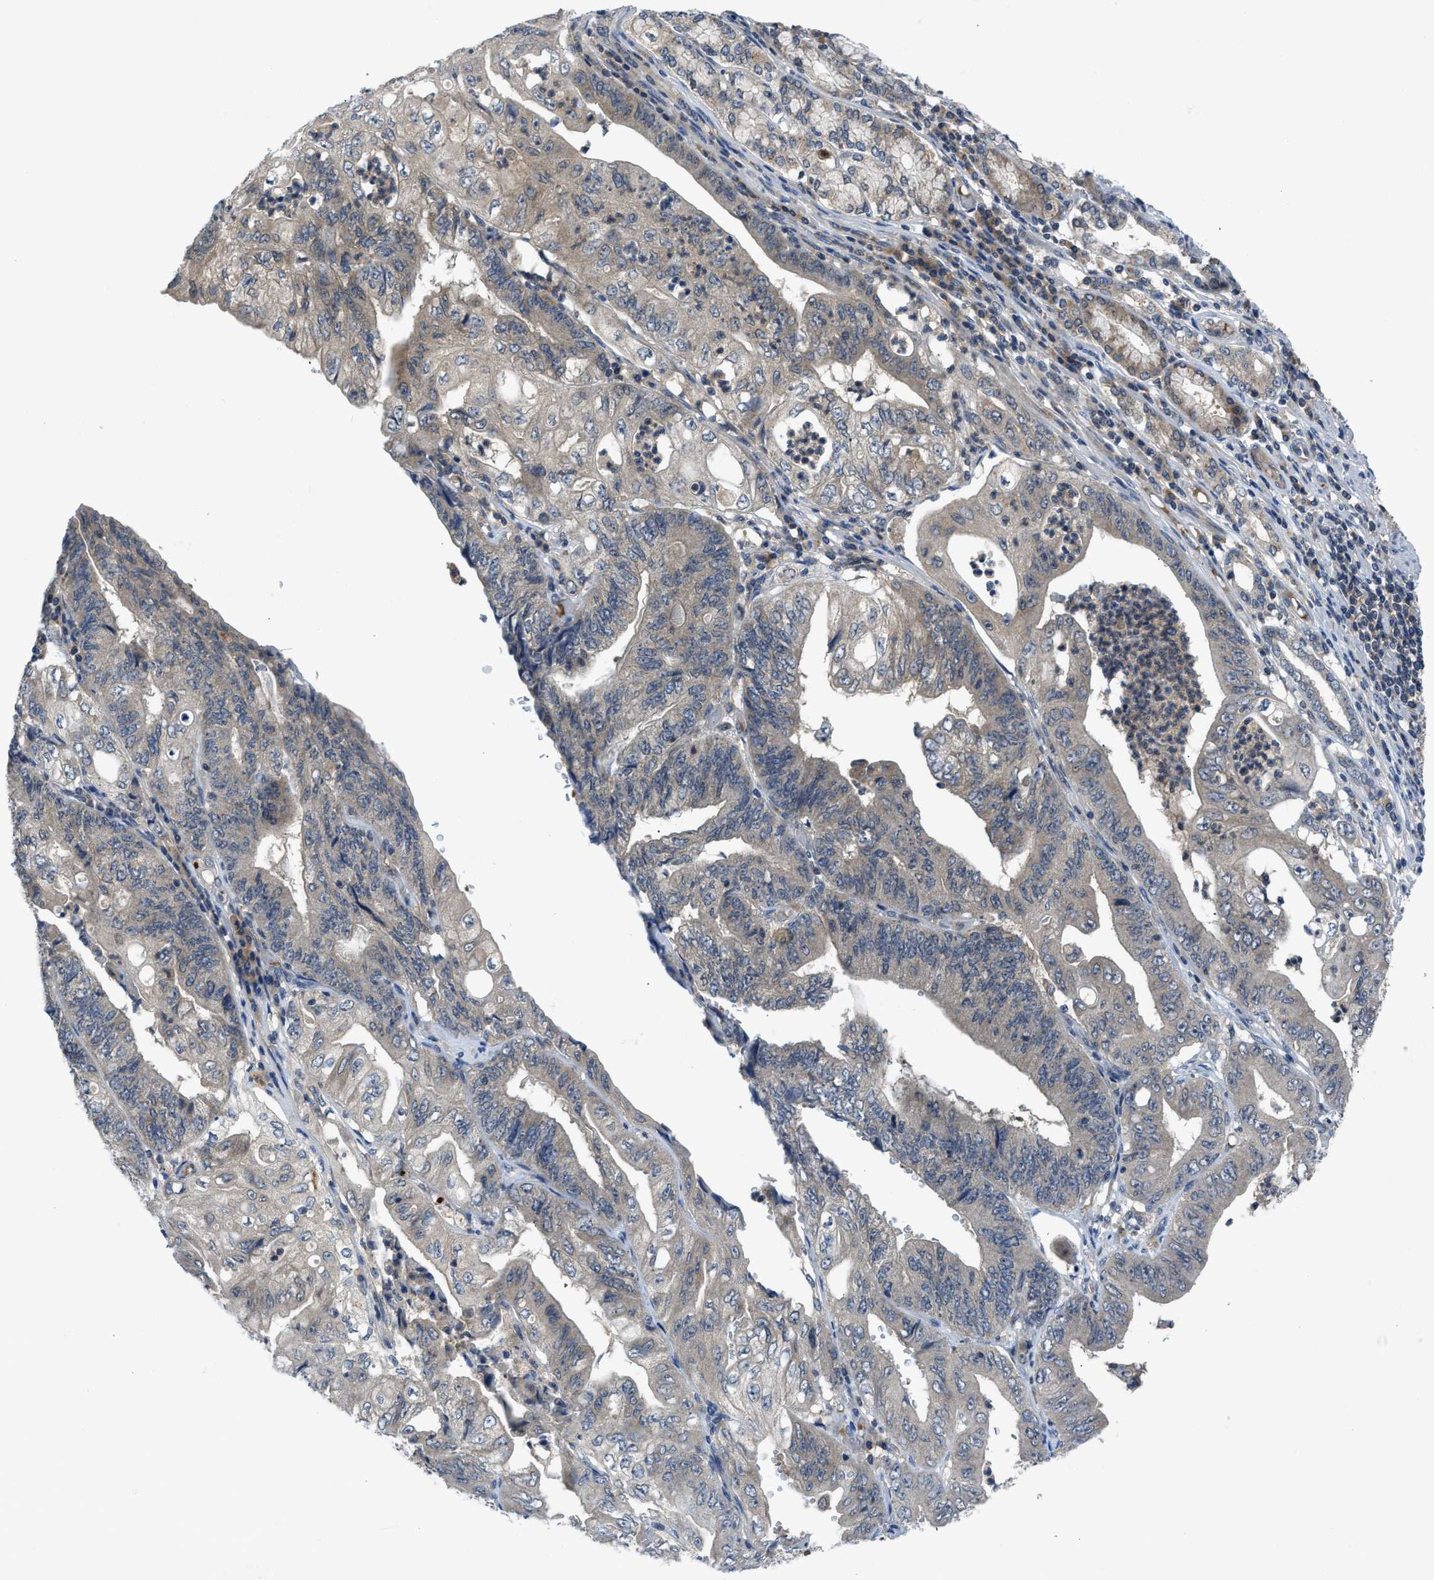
{"staining": {"intensity": "weak", "quantity": ">75%", "location": "cytoplasmic/membranous"}, "tissue": "stomach cancer", "cell_type": "Tumor cells", "image_type": "cancer", "snomed": [{"axis": "morphology", "description": "Adenocarcinoma, NOS"}, {"axis": "topography", "description": "Stomach"}], "caption": "Human stomach cancer stained for a protein (brown) reveals weak cytoplasmic/membranous positive staining in approximately >75% of tumor cells.", "gene": "PDE7A", "patient": {"sex": "female", "age": 73}}